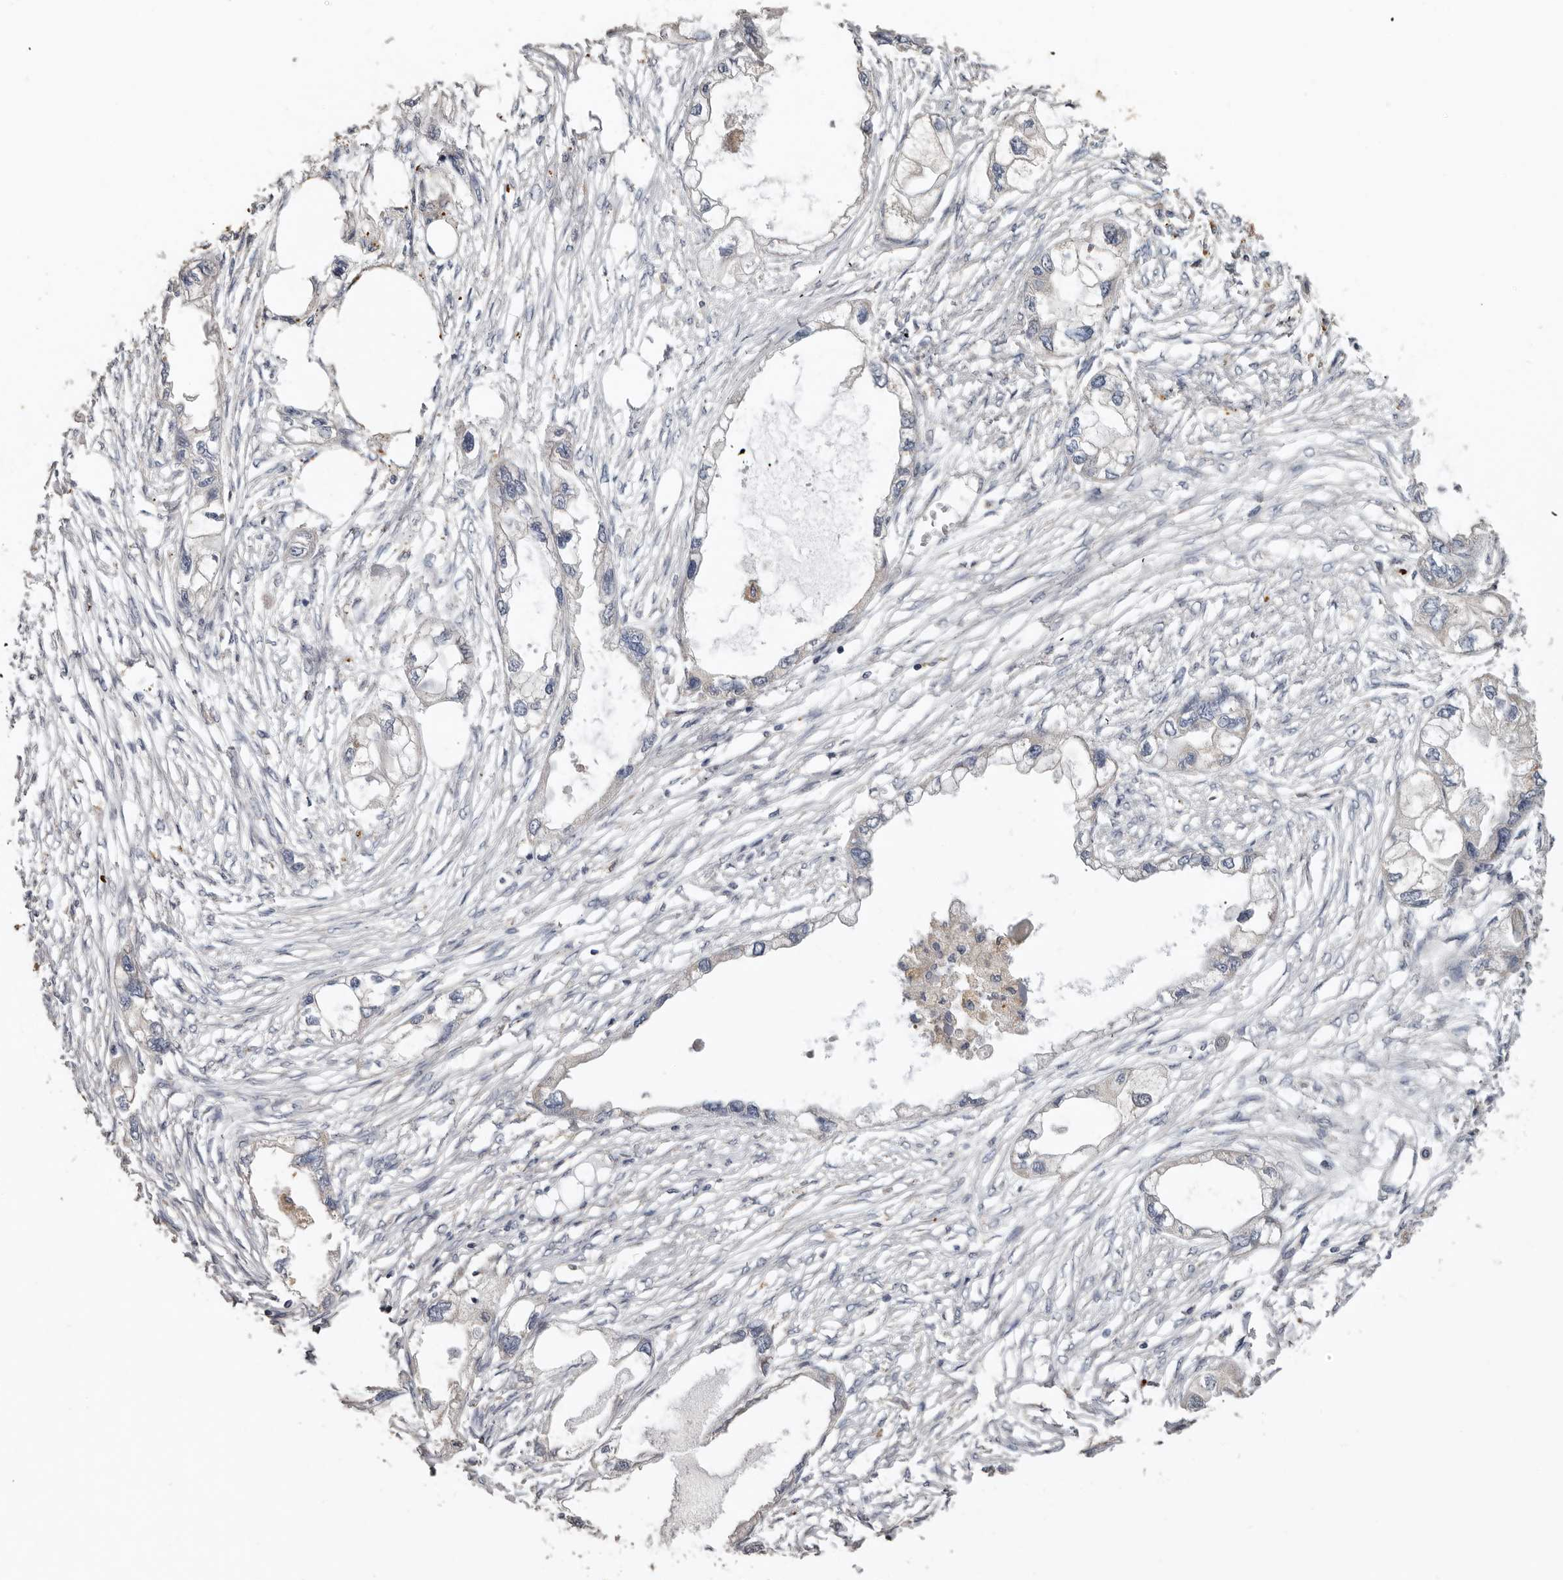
{"staining": {"intensity": "negative", "quantity": "none", "location": "none"}, "tissue": "endometrial cancer", "cell_type": "Tumor cells", "image_type": "cancer", "snomed": [{"axis": "morphology", "description": "Adenocarcinoma, NOS"}, {"axis": "morphology", "description": "Adenocarcinoma, metastatic, NOS"}, {"axis": "topography", "description": "Adipose tissue"}, {"axis": "topography", "description": "Endometrium"}], "caption": "A histopathology image of human endometrial cancer is negative for staining in tumor cells.", "gene": "FLCN", "patient": {"sex": "female", "age": 67}}